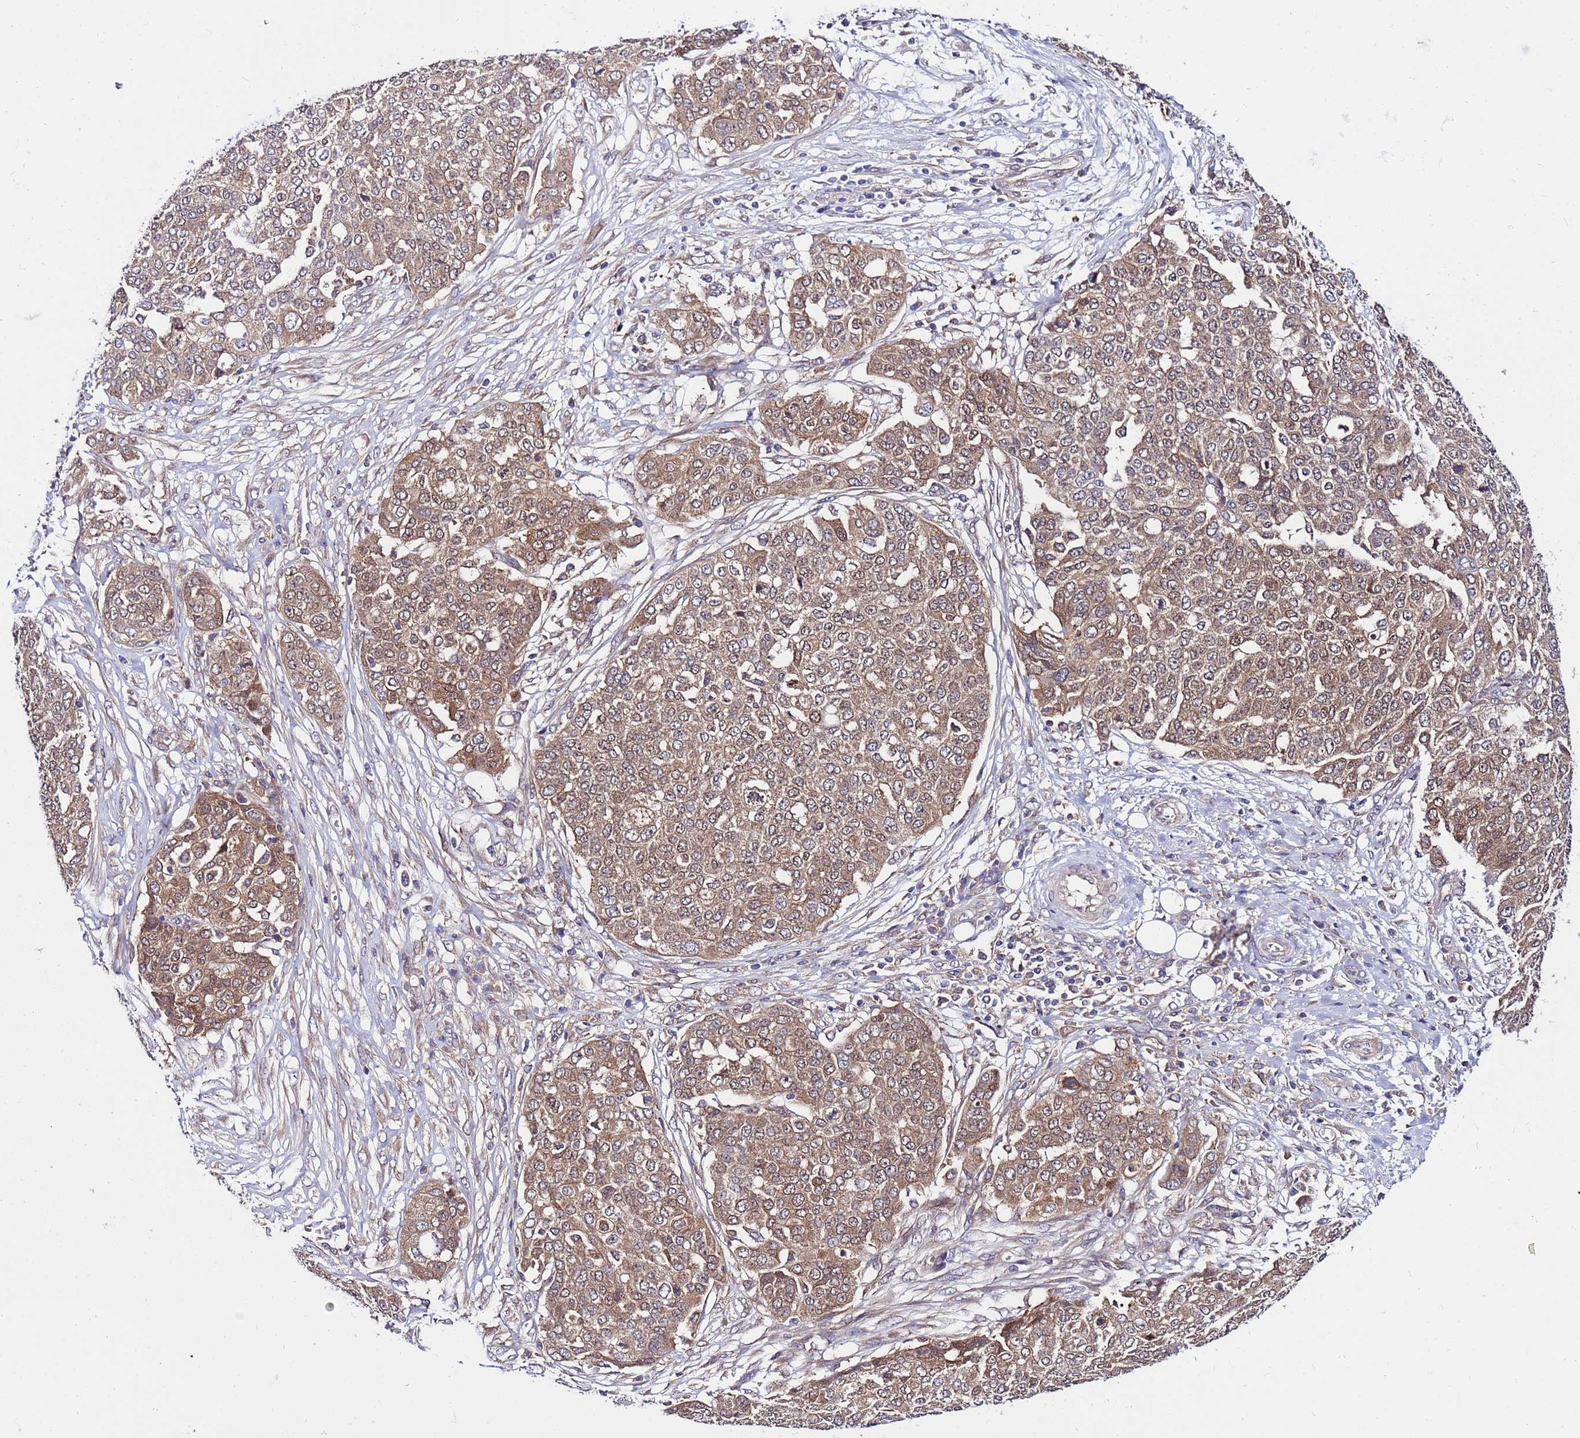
{"staining": {"intensity": "moderate", "quantity": "25%-75%", "location": "cytoplasmic/membranous"}, "tissue": "ovarian cancer", "cell_type": "Tumor cells", "image_type": "cancer", "snomed": [{"axis": "morphology", "description": "Cystadenocarcinoma, serous, NOS"}, {"axis": "topography", "description": "Soft tissue"}, {"axis": "topography", "description": "Ovary"}], "caption": "Approximately 25%-75% of tumor cells in human ovarian cancer (serous cystadenocarcinoma) exhibit moderate cytoplasmic/membranous protein staining as visualized by brown immunohistochemical staining.", "gene": "GET3", "patient": {"sex": "female", "age": 57}}